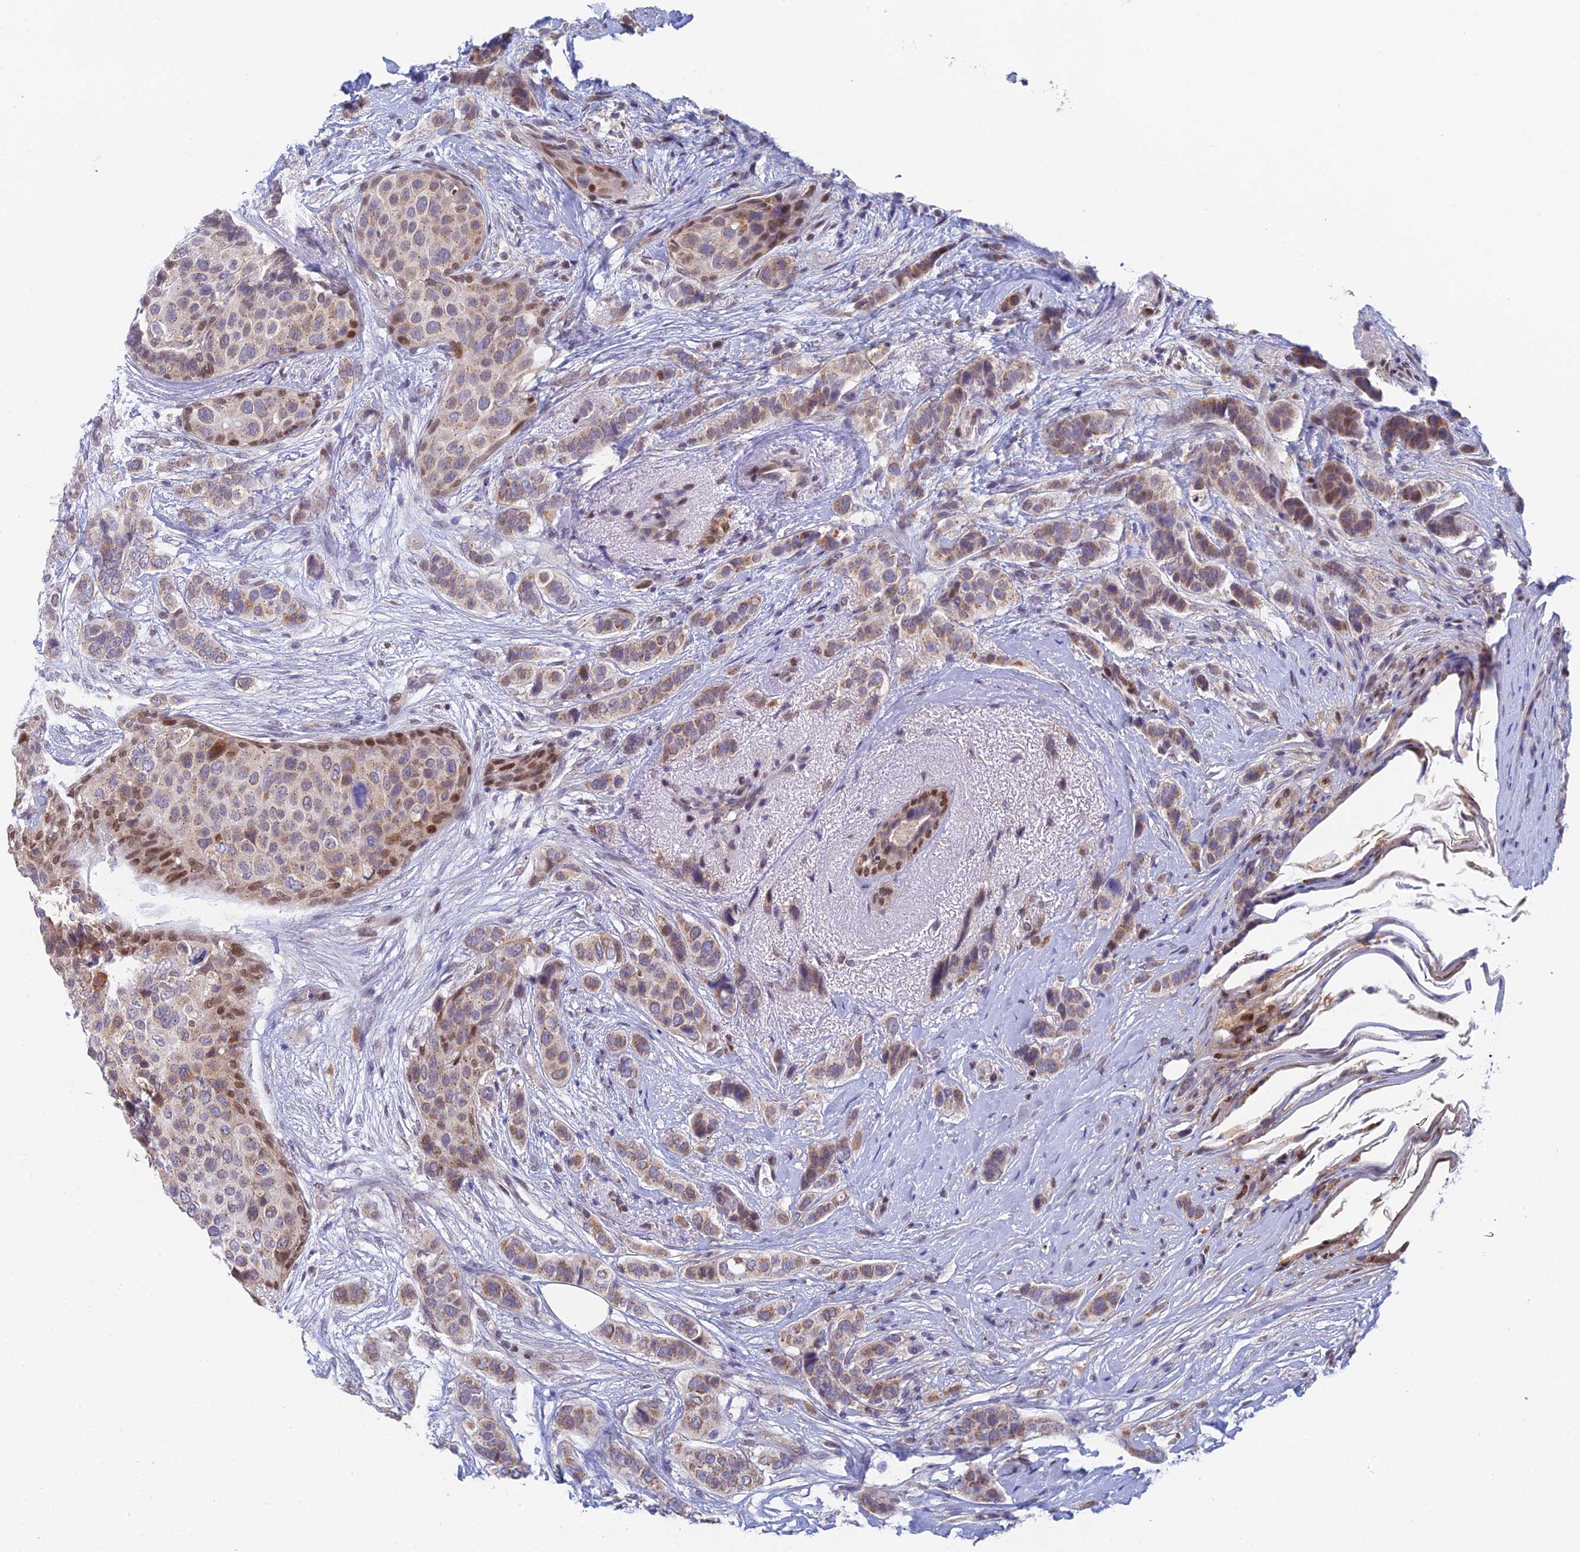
{"staining": {"intensity": "moderate", "quantity": "25%-75%", "location": "cytoplasmic/membranous,nuclear"}, "tissue": "breast cancer", "cell_type": "Tumor cells", "image_type": "cancer", "snomed": [{"axis": "morphology", "description": "Lobular carcinoma"}, {"axis": "topography", "description": "Breast"}], "caption": "Breast cancer (lobular carcinoma) stained with a protein marker exhibits moderate staining in tumor cells.", "gene": "MRPL17", "patient": {"sex": "female", "age": 51}}